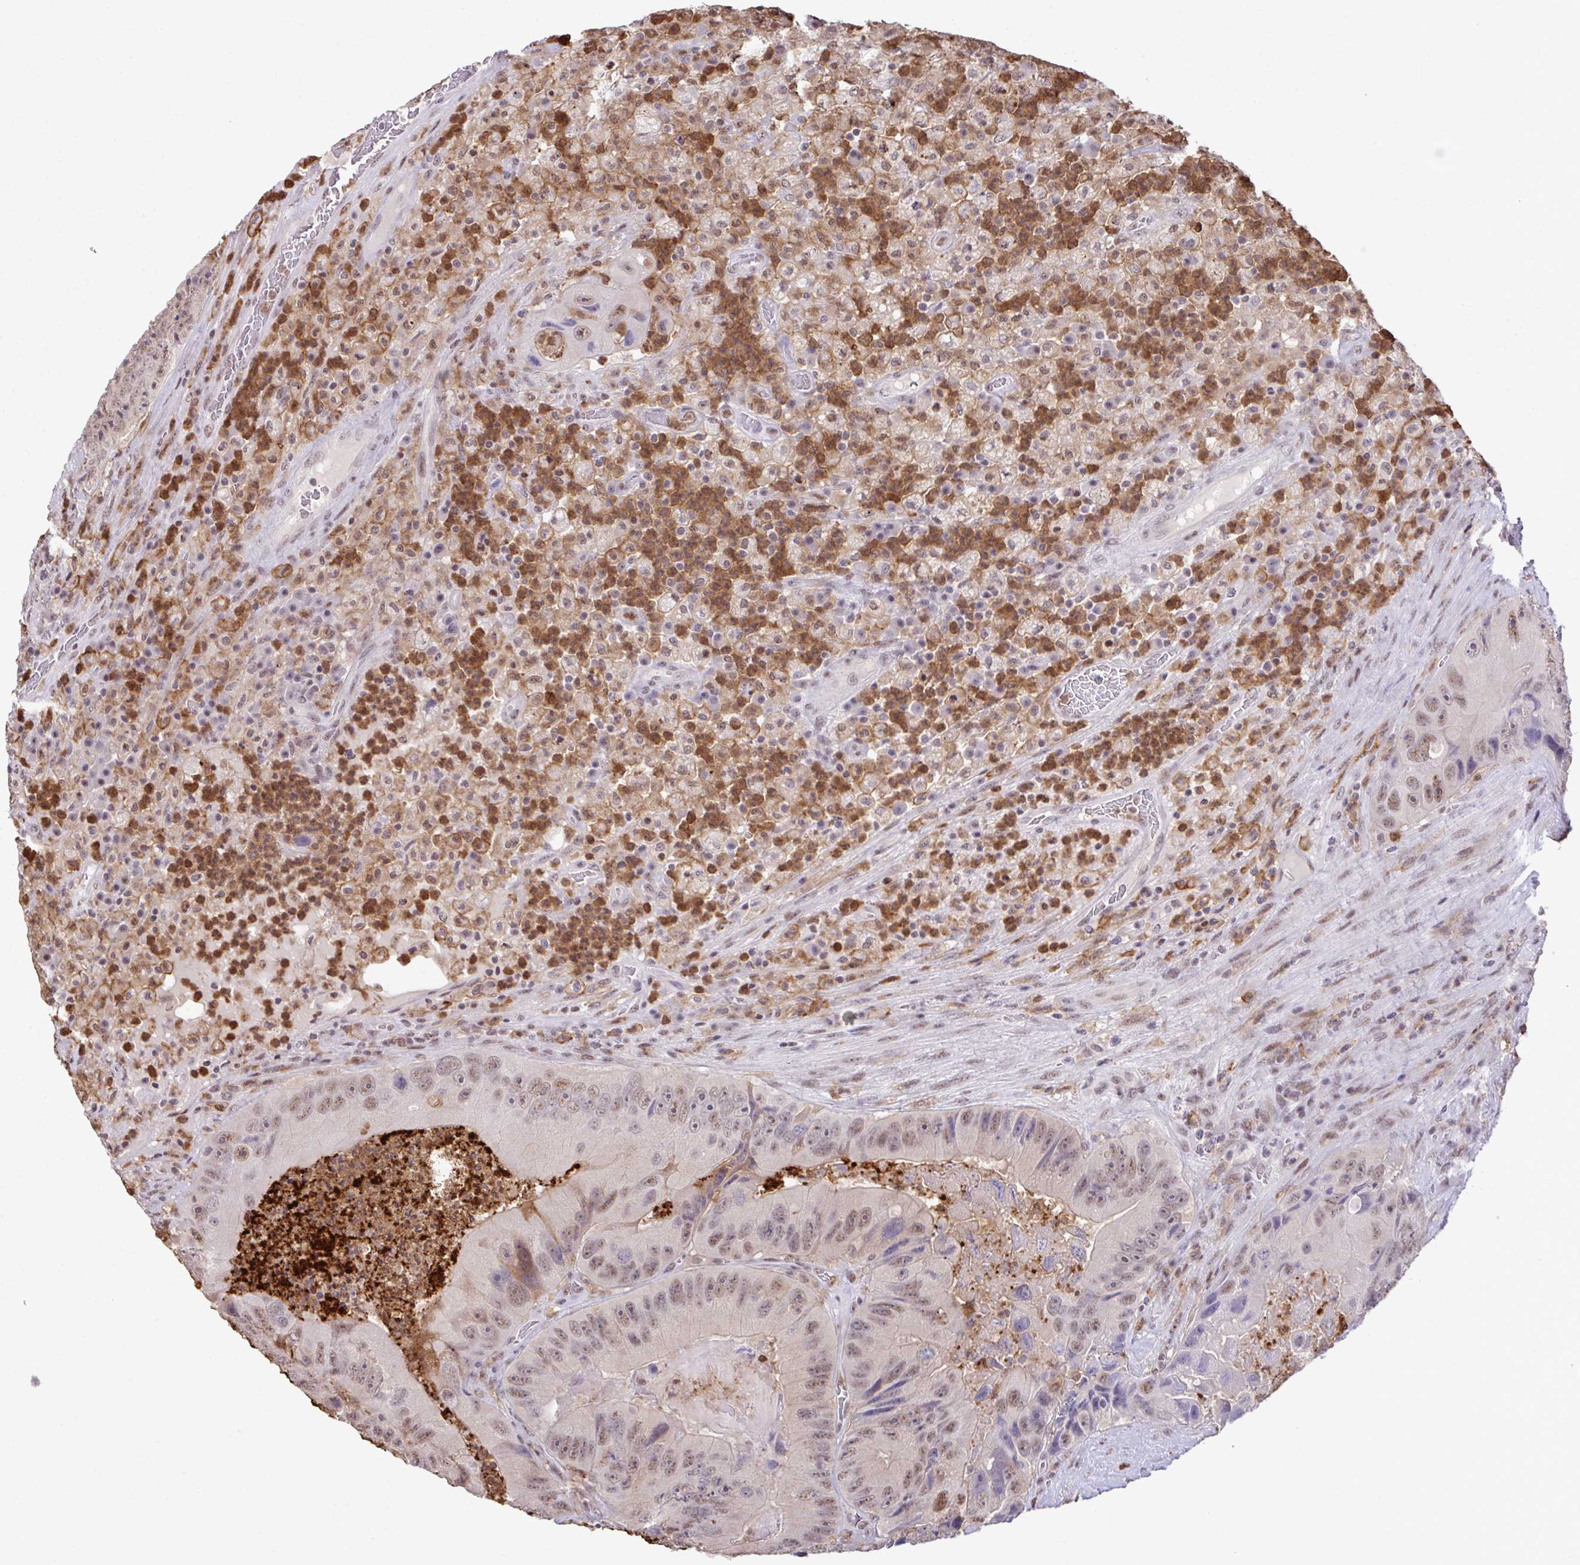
{"staining": {"intensity": "weak", "quantity": ">75%", "location": "nuclear"}, "tissue": "colorectal cancer", "cell_type": "Tumor cells", "image_type": "cancer", "snomed": [{"axis": "morphology", "description": "Adenocarcinoma, NOS"}, {"axis": "topography", "description": "Colon"}], "caption": "A brown stain highlights weak nuclear positivity of a protein in adenocarcinoma (colorectal) tumor cells.", "gene": "OR6K3", "patient": {"sex": "female", "age": 86}}